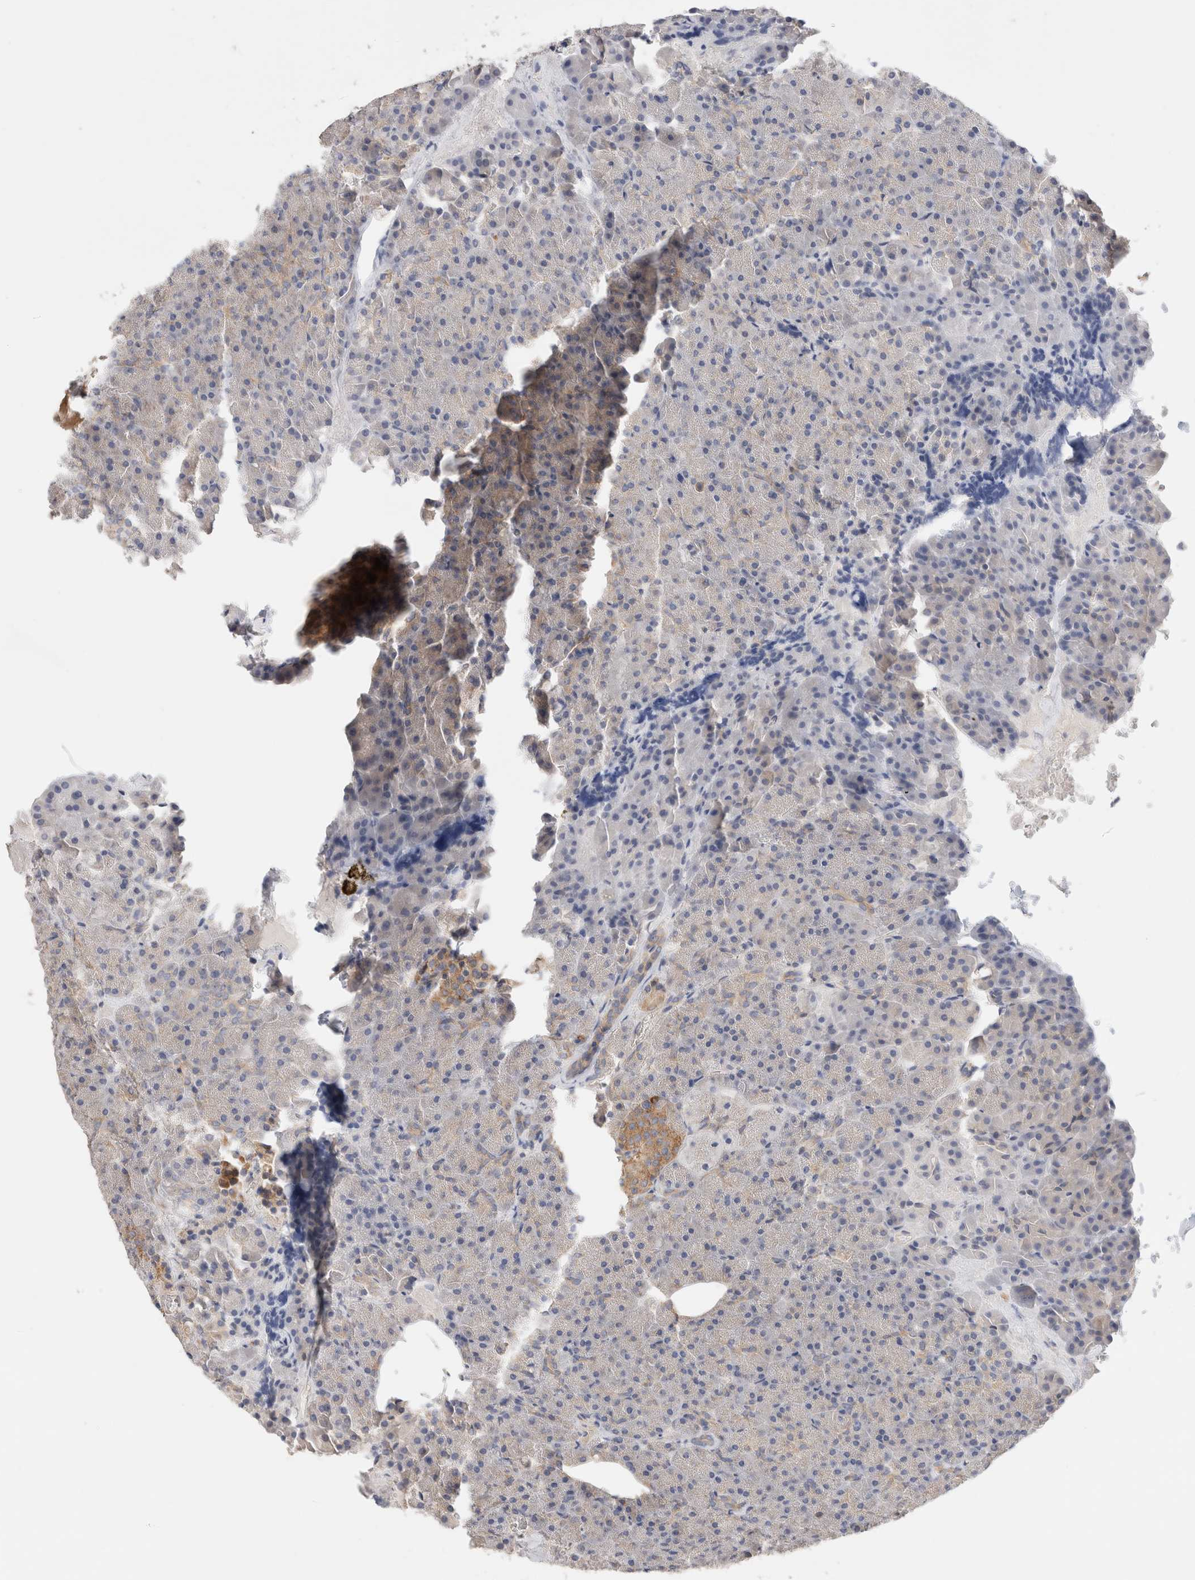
{"staining": {"intensity": "weak", "quantity": "<25%", "location": "cytoplasmic/membranous"}, "tissue": "pancreas", "cell_type": "Exocrine glandular cells", "image_type": "normal", "snomed": [{"axis": "morphology", "description": "Normal tissue, NOS"}, {"axis": "morphology", "description": "Carcinoid, malignant, NOS"}, {"axis": "topography", "description": "Pancreas"}], "caption": "This image is of unremarkable pancreas stained with immunohistochemistry (IHC) to label a protein in brown with the nuclei are counter-stained blue. There is no positivity in exocrine glandular cells.", "gene": "B3GNTL1", "patient": {"sex": "female", "age": 35}}